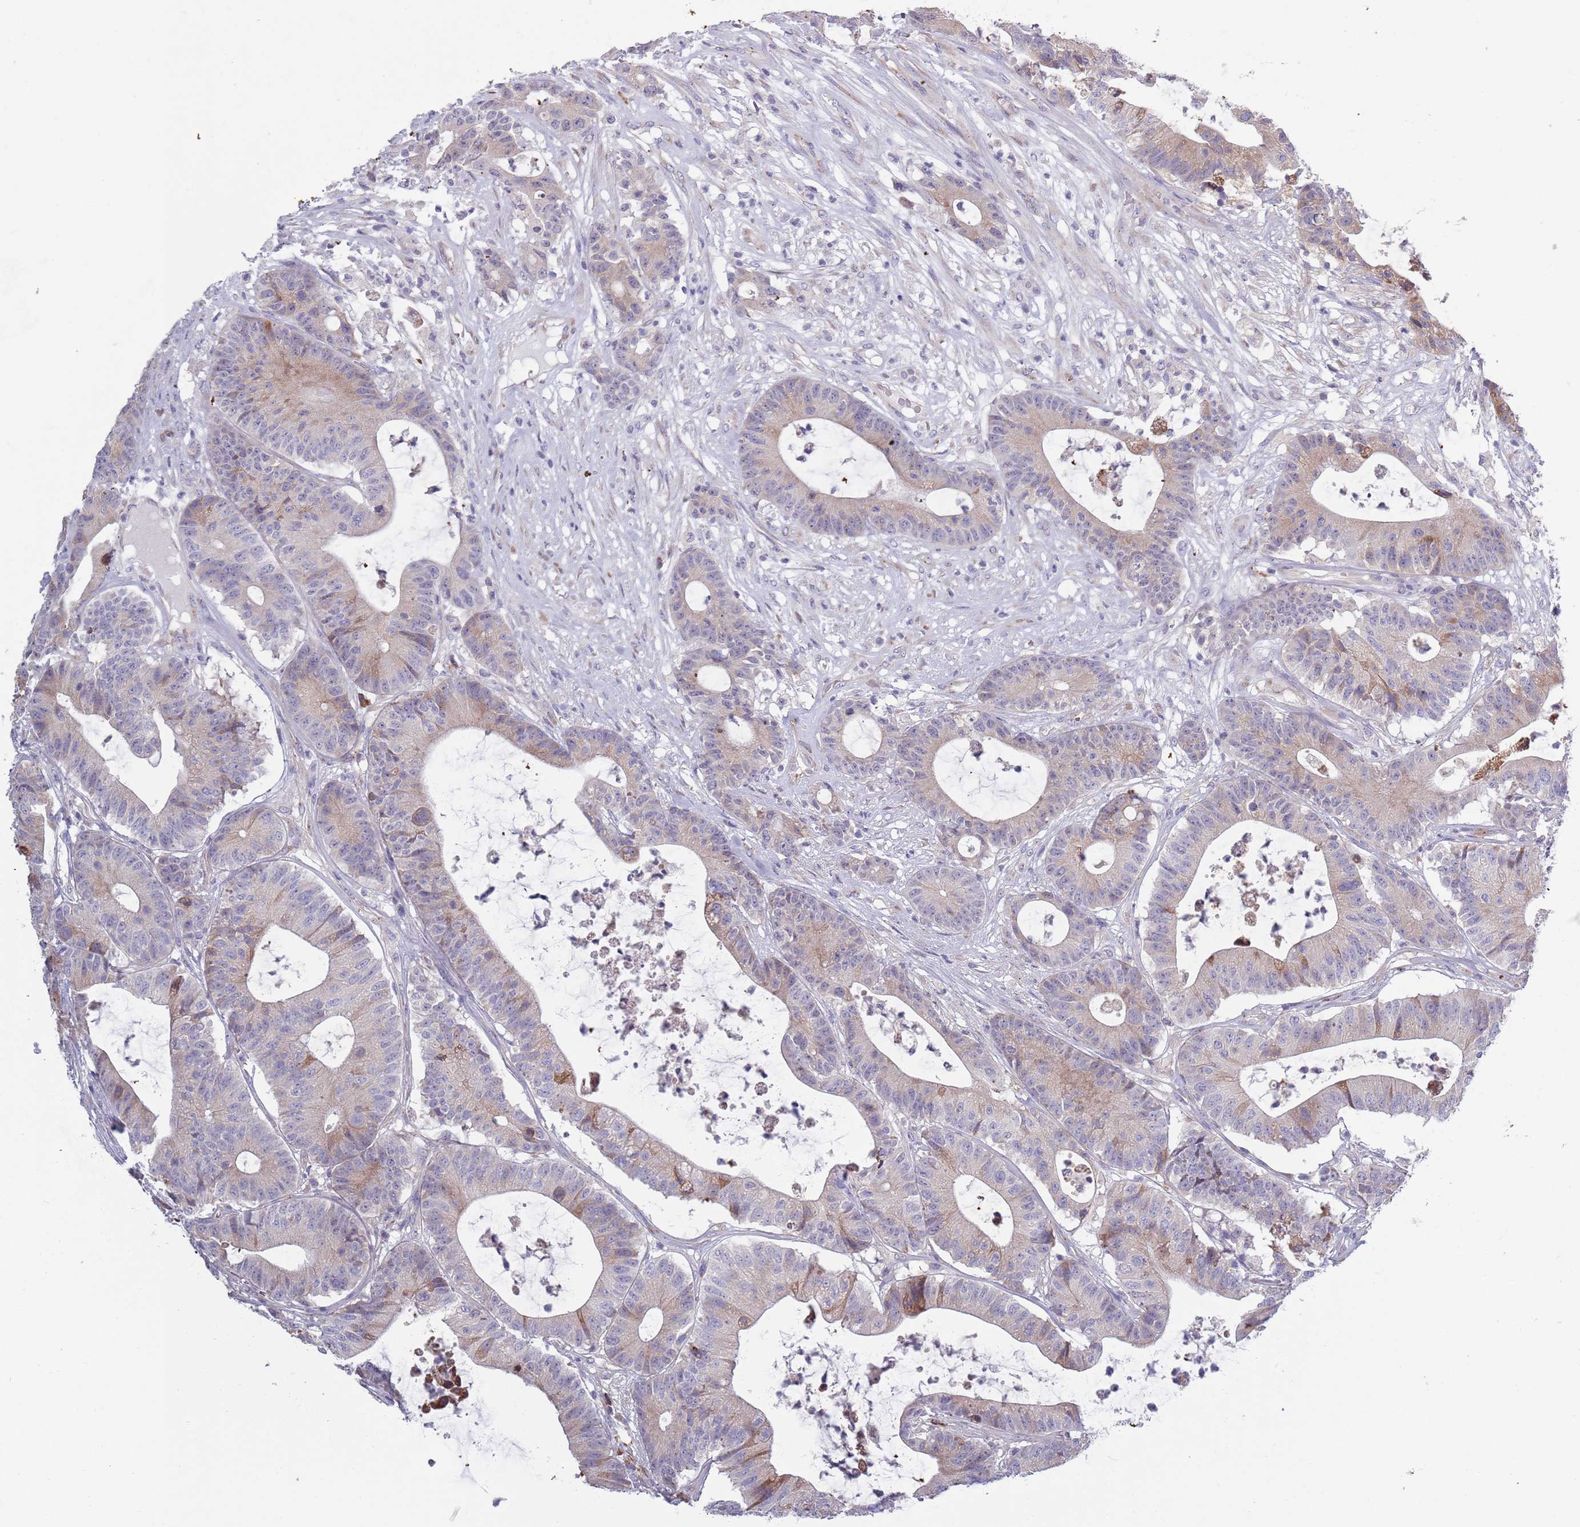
{"staining": {"intensity": "moderate", "quantity": "<25%", "location": "cytoplasmic/membranous"}, "tissue": "colorectal cancer", "cell_type": "Tumor cells", "image_type": "cancer", "snomed": [{"axis": "morphology", "description": "Adenocarcinoma, NOS"}, {"axis": "topography", "description": "Colon"}], "caption": "An immunohistochemistry (IHC) photomicrograph of neoplastic tissue is shown. Protein staining in brown shows moderate cytoplasmic/membranous positivity in adenocarcinoma (colorectal) within tumor cells. The staining was performed using DAB to visualize the protein expression in brown, while the nuclei were stained in blue with hematoxylin (Magnification: 20x).", "gene": "LTB", "patient": {"sex": "female", "age": 84}}